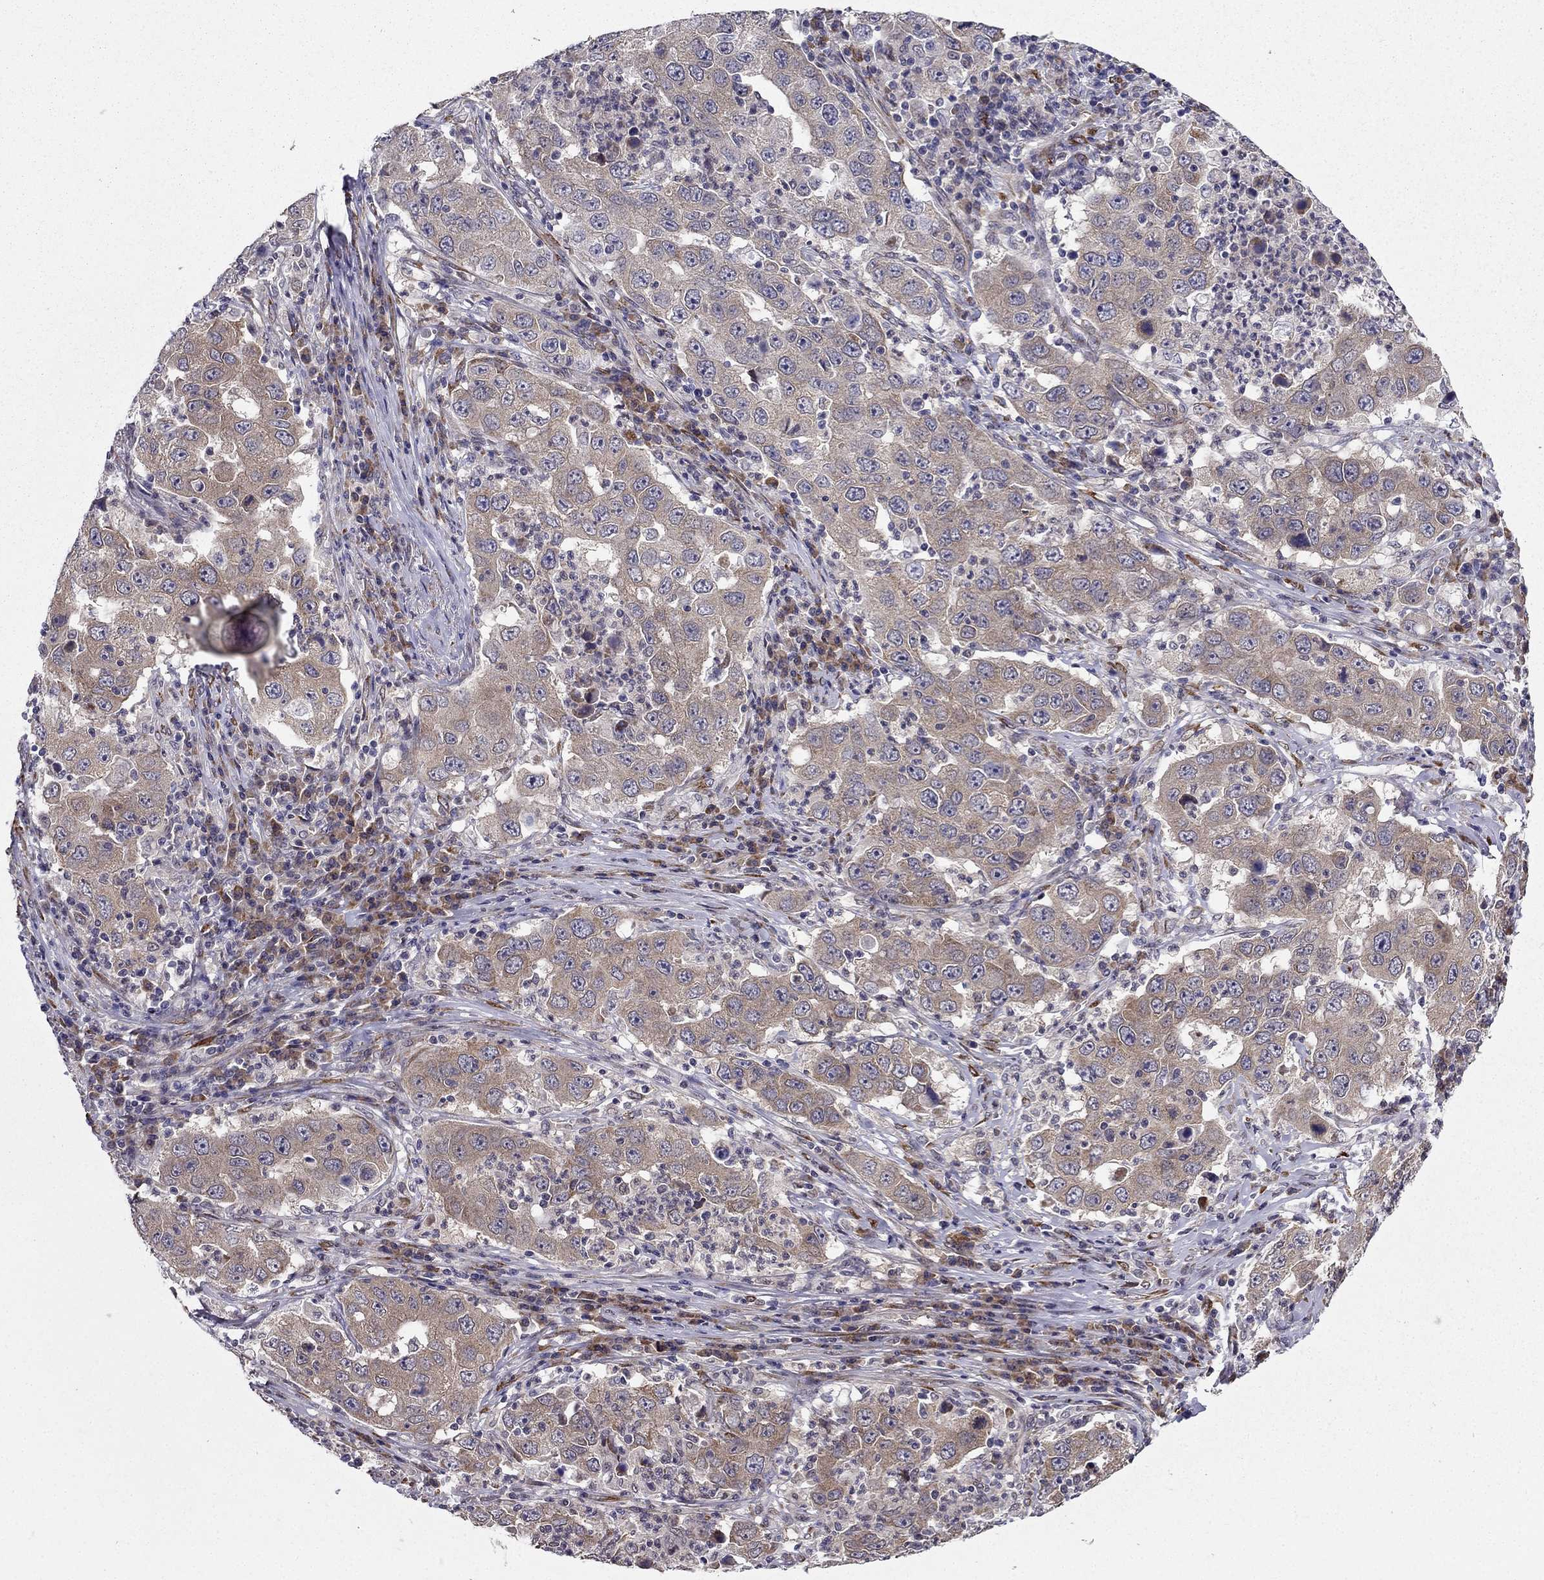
{"staining": {"intensity": "weak", "quantity": ">75%", "location": "cytoplasmic/membranous"}, "tissue": "lung cancer", "cell_type": "Tumor cells", "image_type": "cancer", "snomed": [{"axis": "morphology", "description": "Adenocarcinoma, NOS"}, {"axis": "topography", "description": "Lung"}], "caption": "IHC image of human lung cancer (adenocarcinoma) stained for a protein (brown), which displays low levels of weak cytoplasmic/membranous positivity in about >75% of tumor cells.", "gene": "ARHGEF28", "patient": {"sex": "male", "age": 73}}